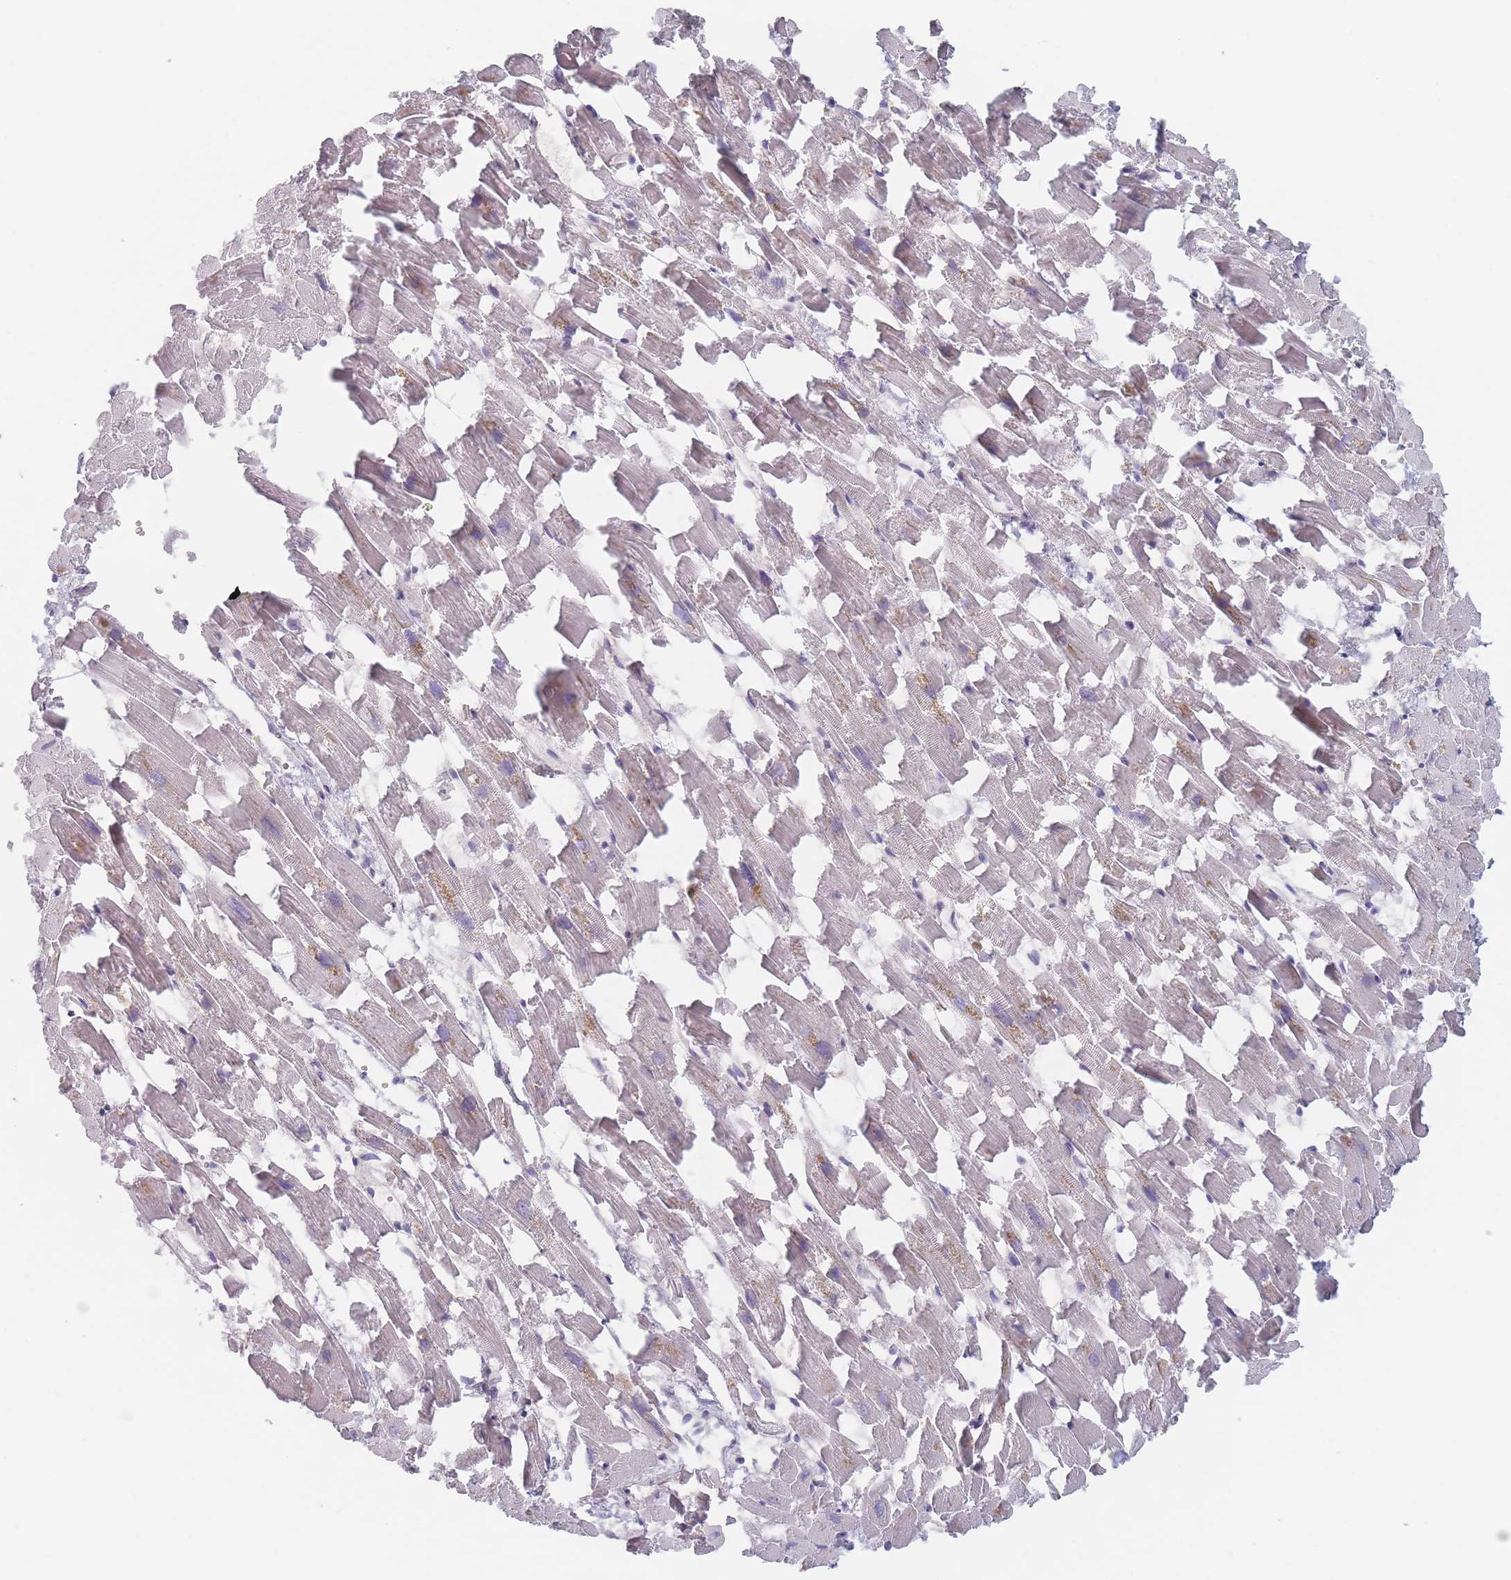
{"staining": {"intensity": "weak", "quantity": "<25%", "location": "cytoplasmic/membranous"}, "tissue": "heart muscle", "cell_type": "Cardiomyocytes", "image_type": "normal", "snomed": [{"axis": "morphology", "description": "Normal tissue, NOS"}, {"axis": "topography", "description": "Heart"}], "caption": "Immunohistochemical staining of unremarkable human heart muscle shows no significant positivity in cardiomyocytes. (Immunohistochemistry (ihc), brightfield microscopy, high magnification).", "gene": "EFCC1", "patient": {"sex": "female", "age": 64}}